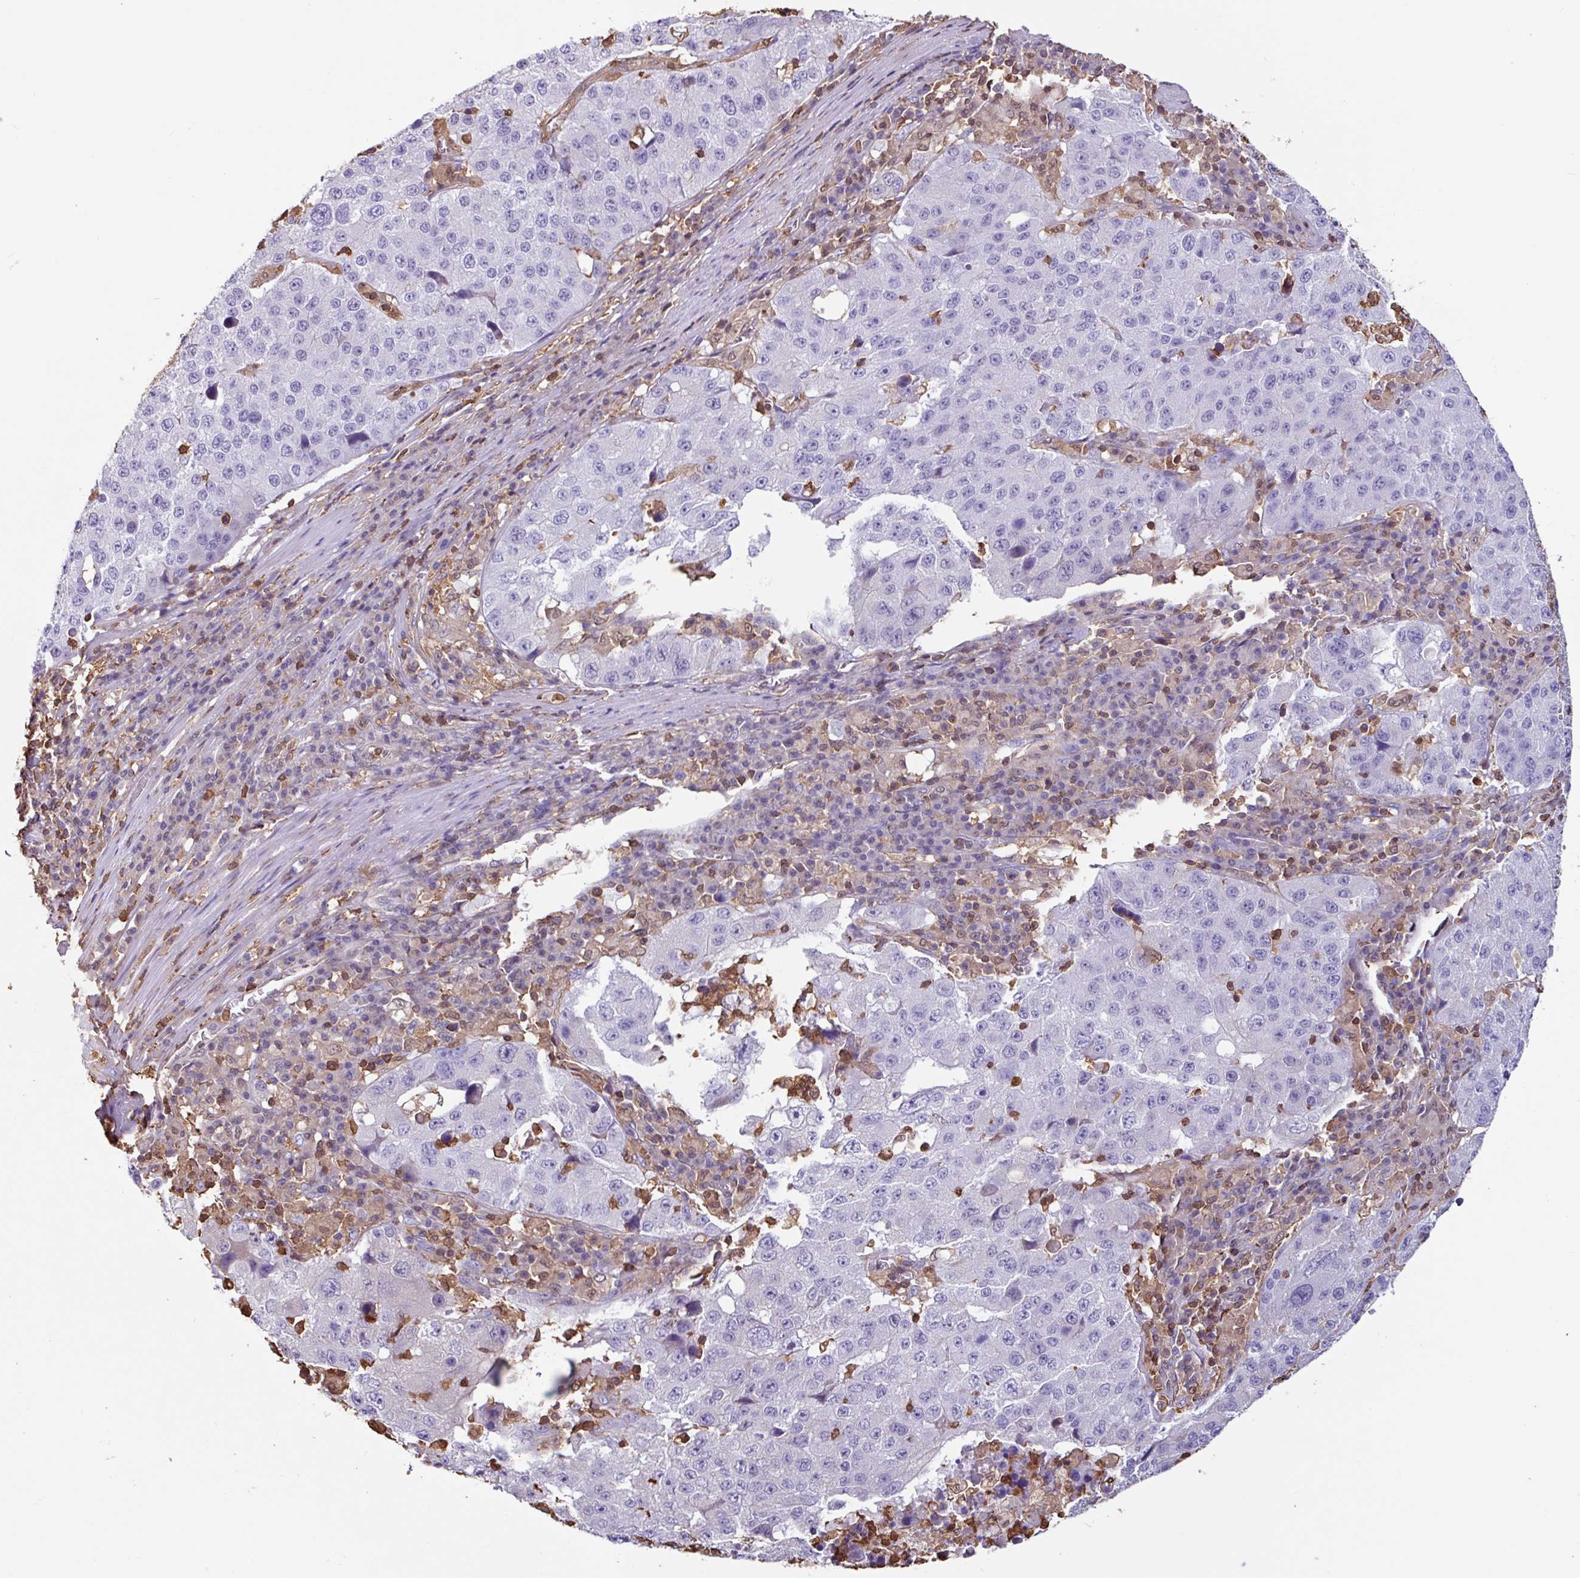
{"staining": {"intensity": "negative", "quantity": "none", "location": "none"}, "tissue": "stomach cancer", "cell_type": "Tumor cells", "image_type": "cancer", "snomed": [{"axis": "morphology", "description": "Adenocarcinoma, NOS"}, {"axis": "topography", "description": "Stomach"}], "caption": "High power microscopy image of an immunohistochemistry image of adenocarcinoma (stomach), revealing no significant staining in tumor cells.", "gene": "ARHGDIB", "patient": {"sex": "male", "age": 71}}